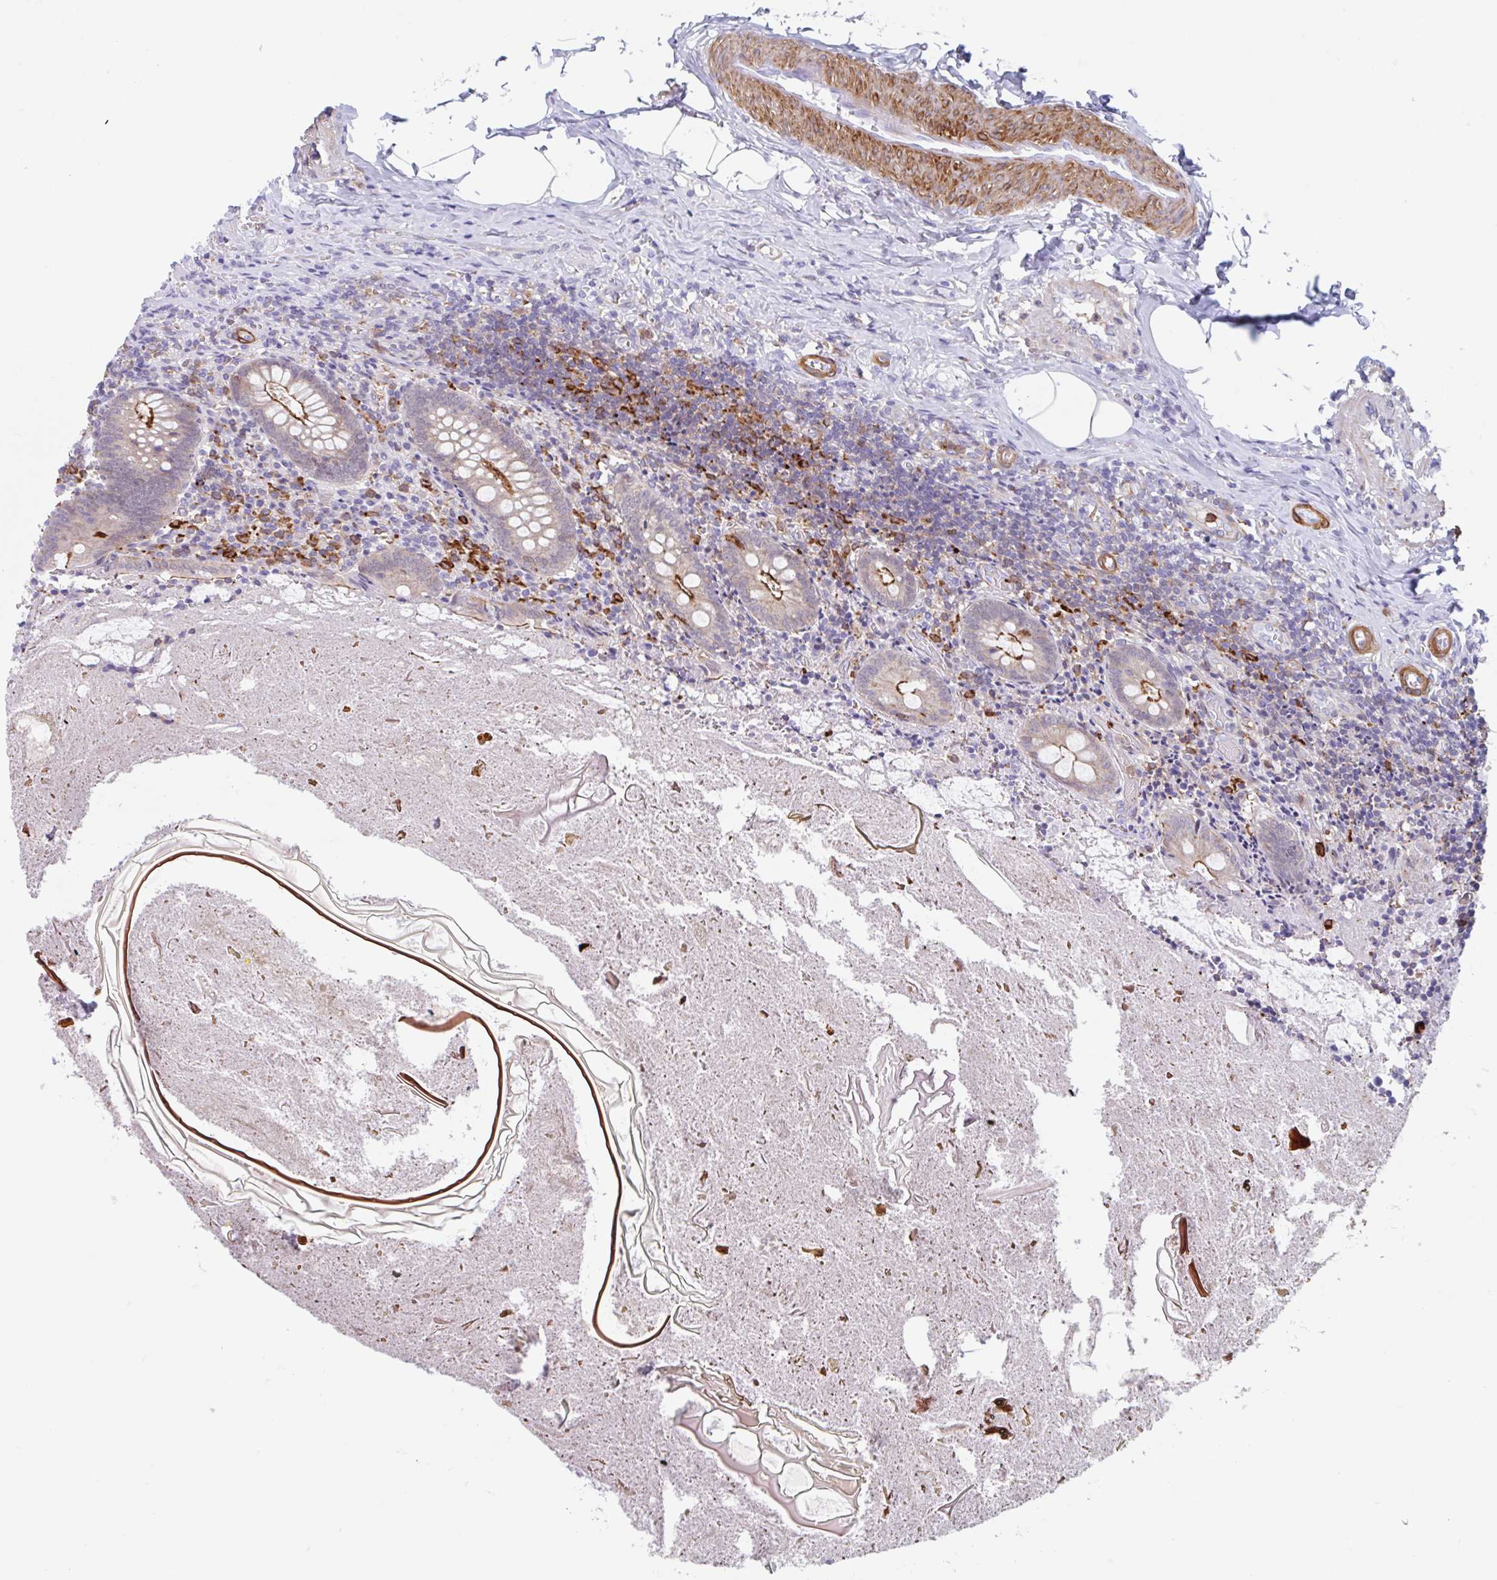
{"staining": {"intensity": "moderate", "quantity": "25%-75%", "location": "cytoplasmic/membranous"}, "tissue": "appendix", "cell_type": "Glandular cells", "image_type": "normal", "snomed": [{"axis": "morphology", "description": "Normal tissue, NOS"}, {"axis": "topography", "description": "Appendix"}], "caption": "This micrograph exhibits IHC staining of benign human appendix, with medium moderate cytoplasmic/membranous expression in approximately 25%-75% of glandular cells.", "gene": "EFHD1", "patient": {"sex": "female", "age": 17}}